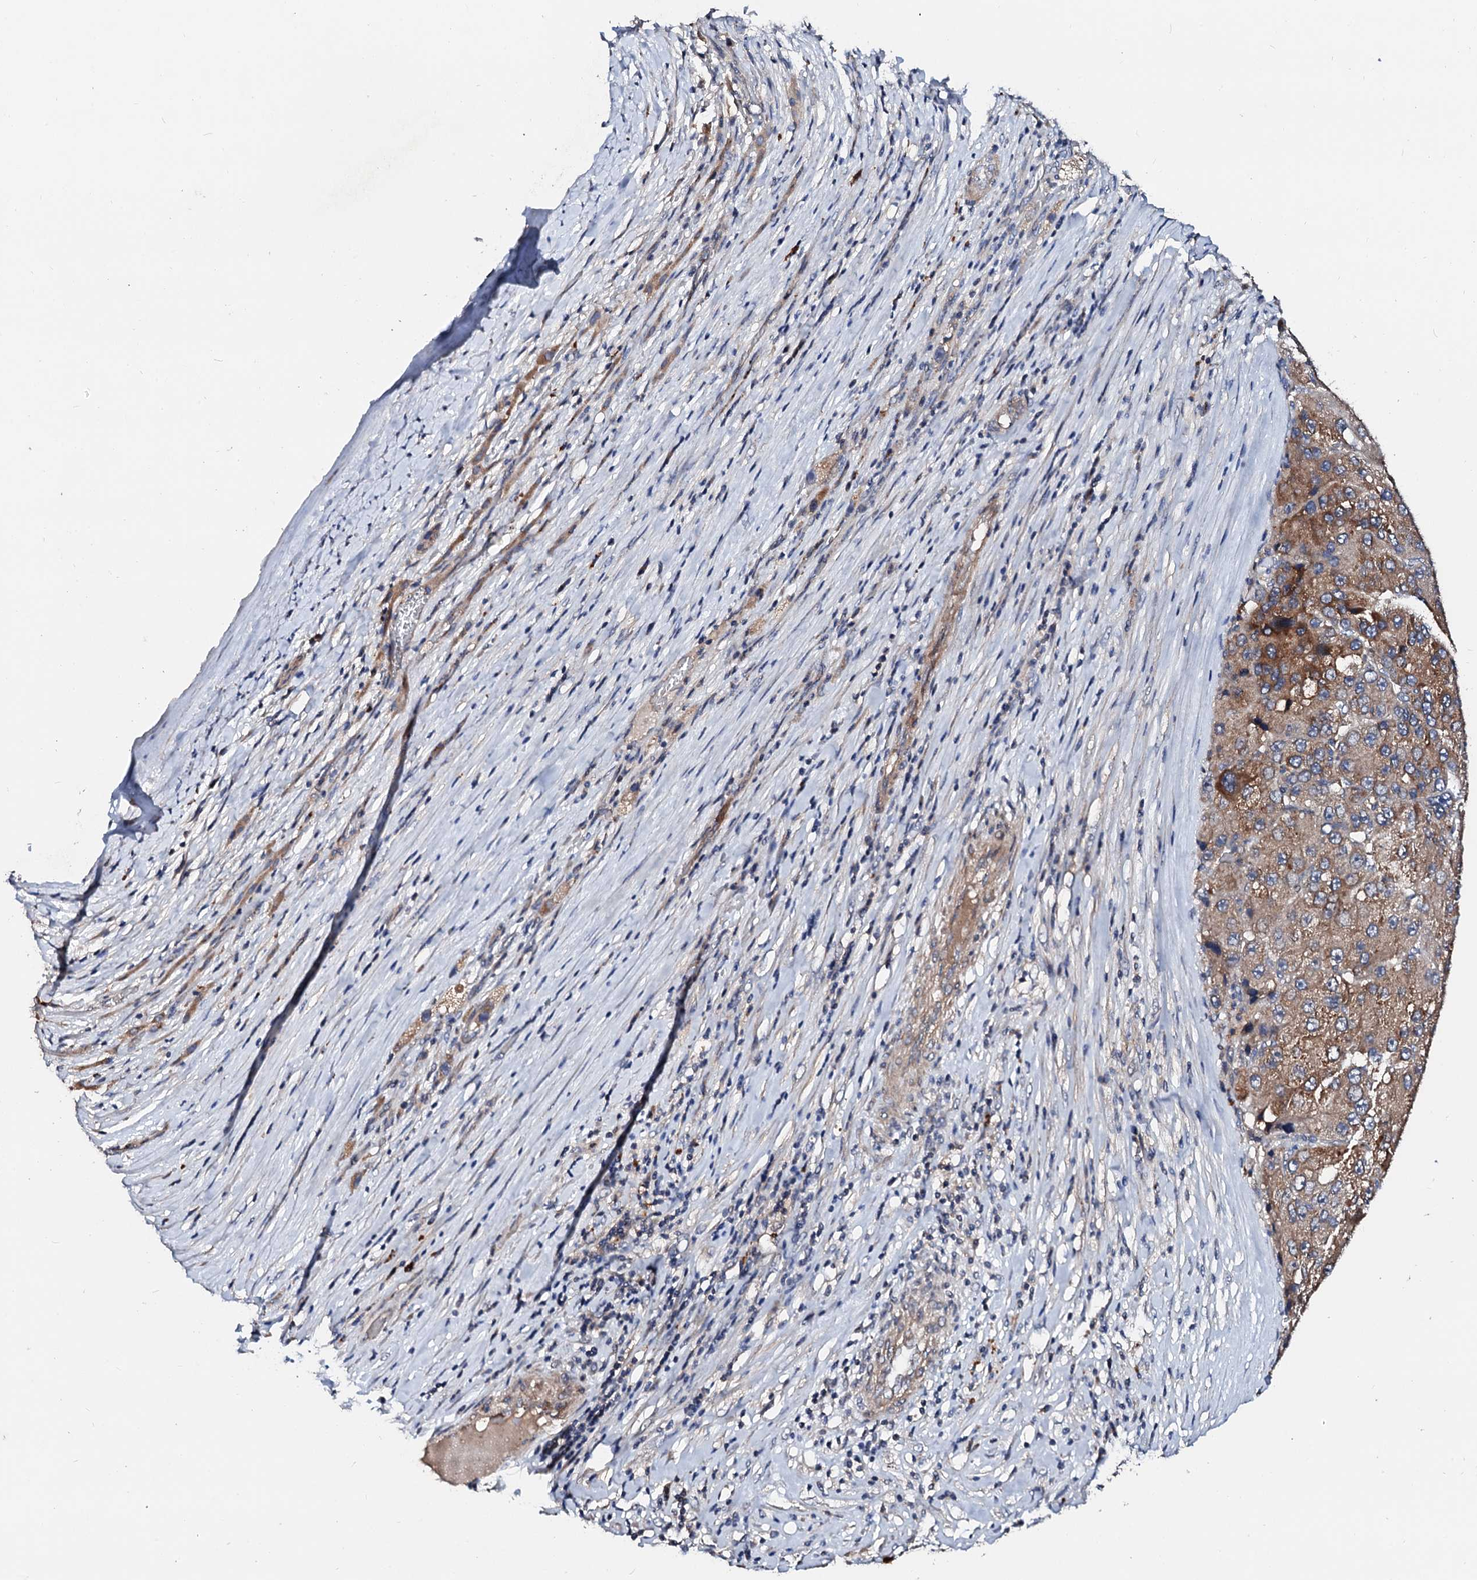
{"staining": {"intensity": "moderate", "quantity": ">75%", "location": "cytoplasmic/membranous"}, "tissue": "liver cancer", "cell_type": "Tumor cells", "image_type": "cancer", "snomed": [{"axis": "morphology", "description": "Carcinoma, Hepatocellular, NOS"}, {"axis": "topography", "description": "Liver"}], "caption": "Immunohistochemical staining of human liver hepatocellular carcinoma displays medium levels of moderate cytoplasmic/membranous expression in approximately >75% of tumor cells. (brown staining indicates protein expression, while blue staining denotes nuclei).", "gene": "FIBIN", "patient": {"sex": "female", "age": 73}}